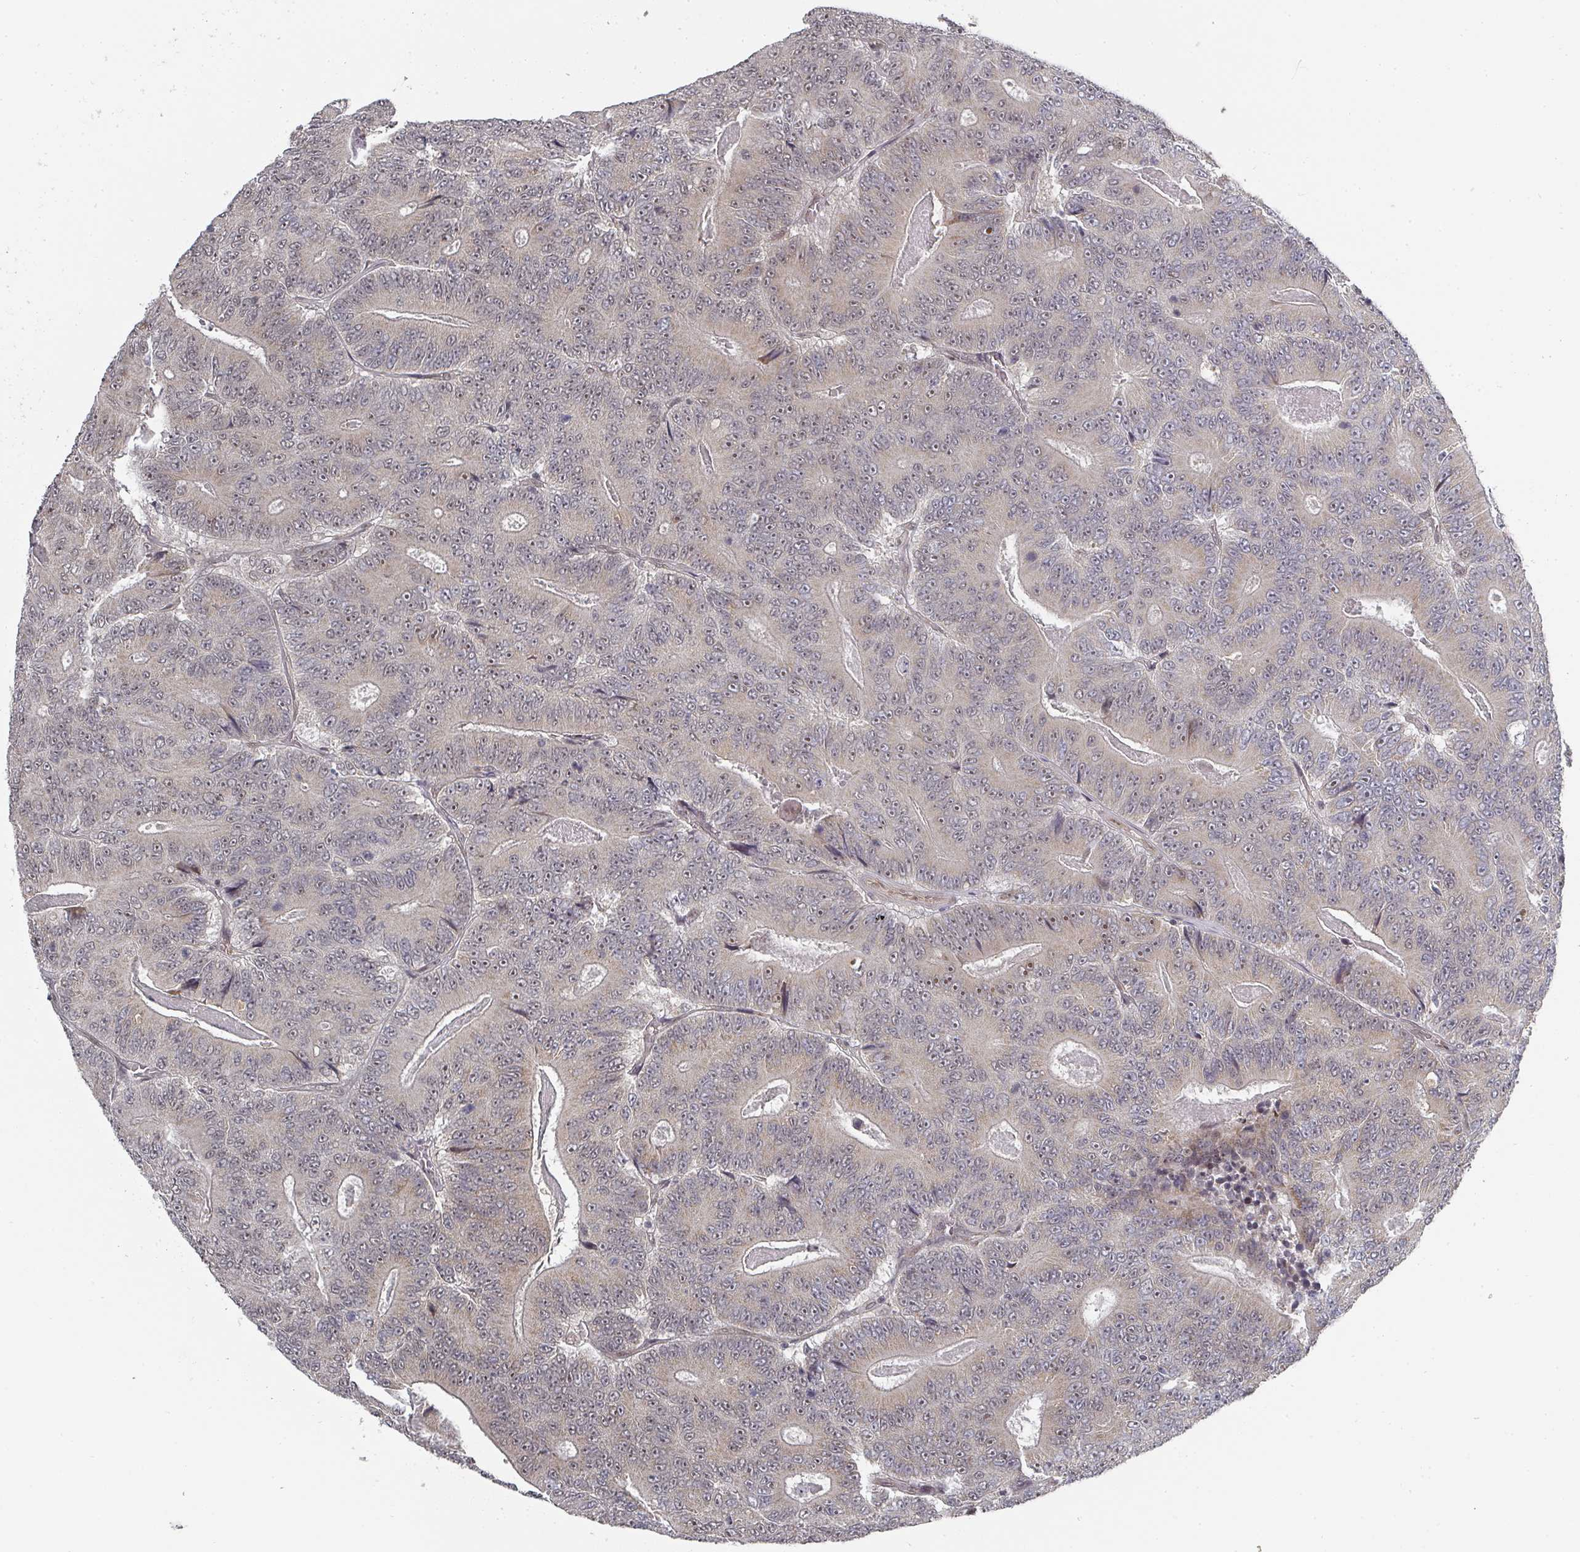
{"staining": {"intensity": "moderate", "quantity": "25%-75%", "location": "nuclear"}, "tissue": "colorectal cancer", "cell_type": "Tumor cells", "image_type": "cancer", "snomed": [{"axis": "morphology", "description": "Adenocarcinoma, NOS"}, {"axis": "topography", "description": "Colon"}], "caption": "Human adenocarcinoma (colorectal) stained for a protein (brown) exhibits moderate nuclear positive expression in about 25%-75% of tumor cells.", "gene": "KIF1C", "patient": {"sex": "male", "age": 83}}